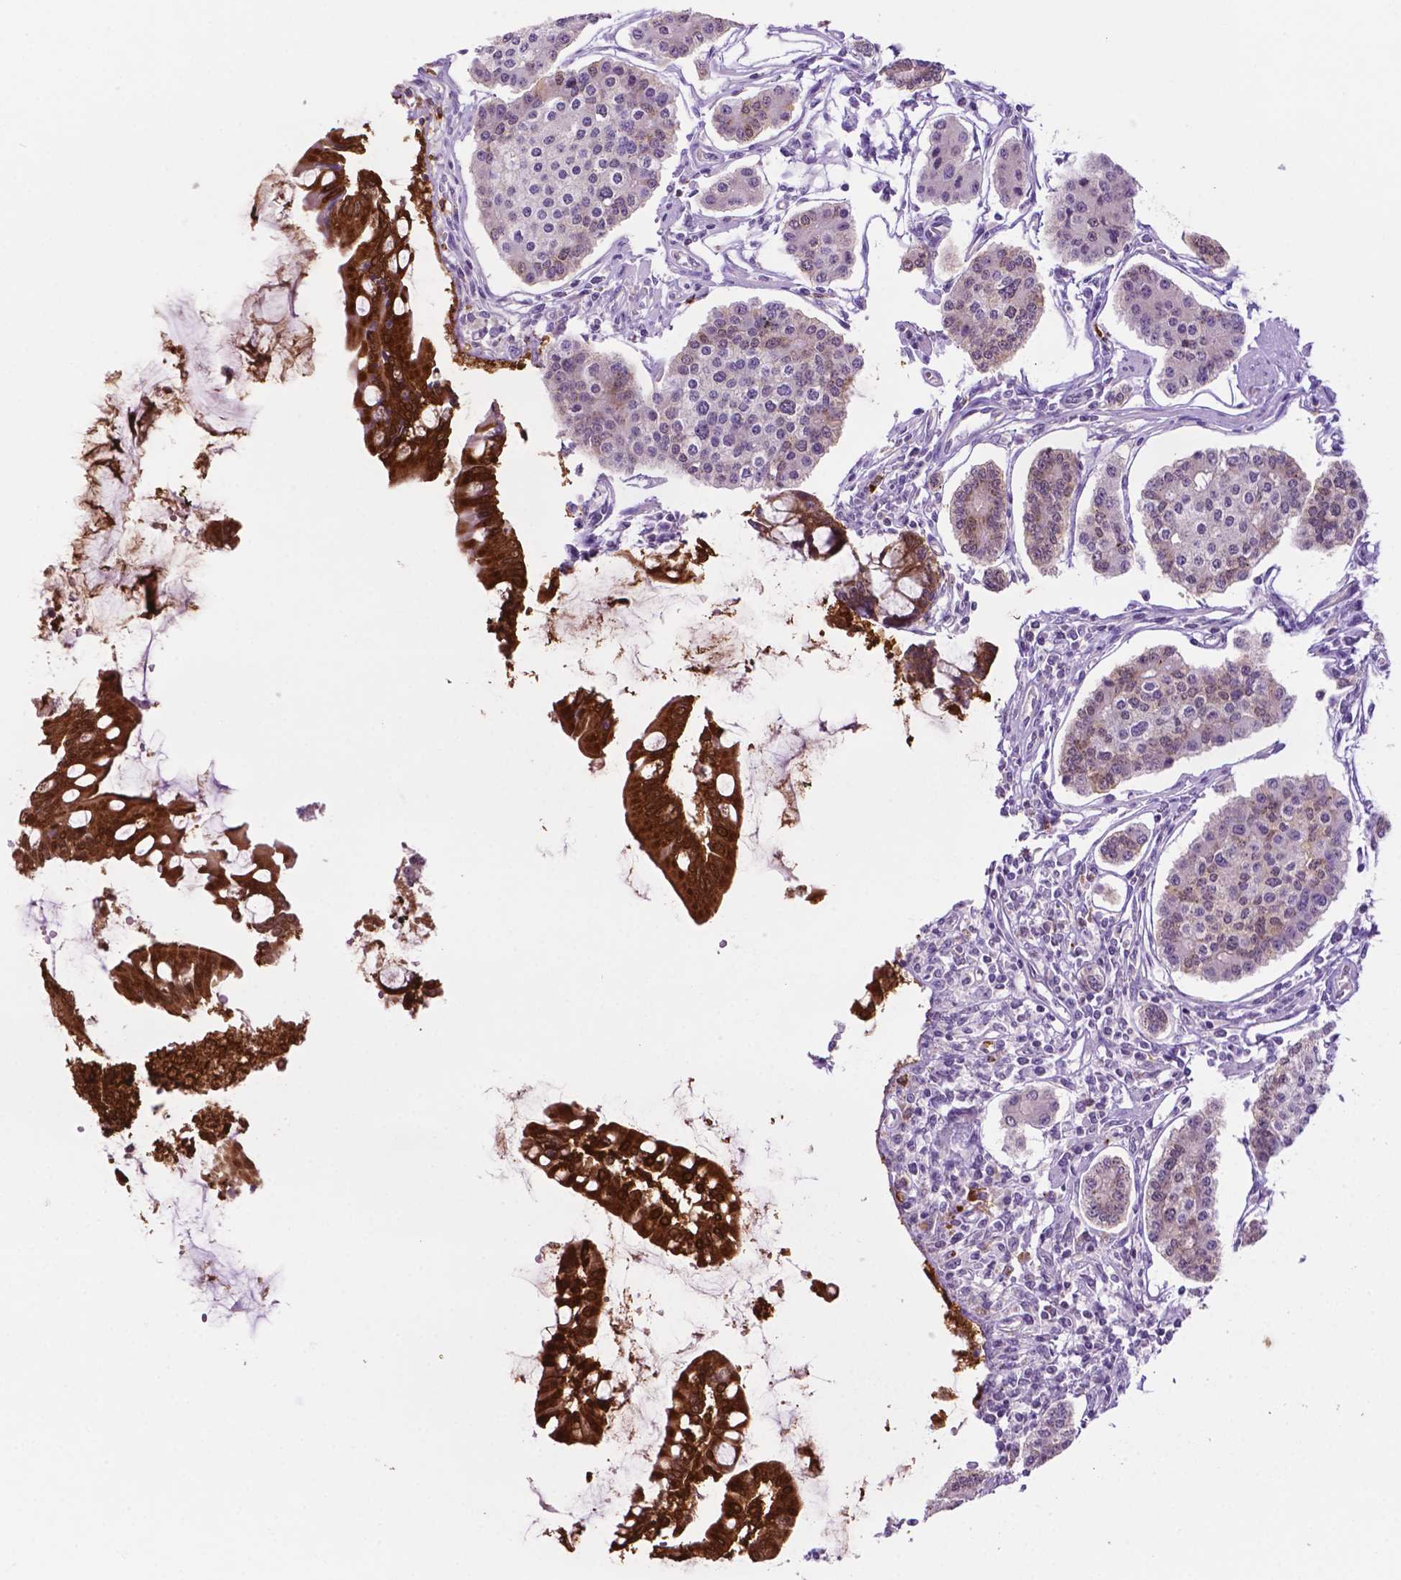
{"staining": {"intensity": "negative", "quantity": "none", "location": "none"}, "tissue": "carcinoid", "cell_type": "Tumor cells", "image_type": "cancer", "snomed": [{"axis": "morphology", "description": "Carcinoid, malignant, NOS"}, {"axis": "topography", "description": "Small intestine"}], "caption": "Tumor cells show no significant protein staining in carcinoid.", "gene": "PHGR1", "patient": {"sex": "female", "age": 65}}